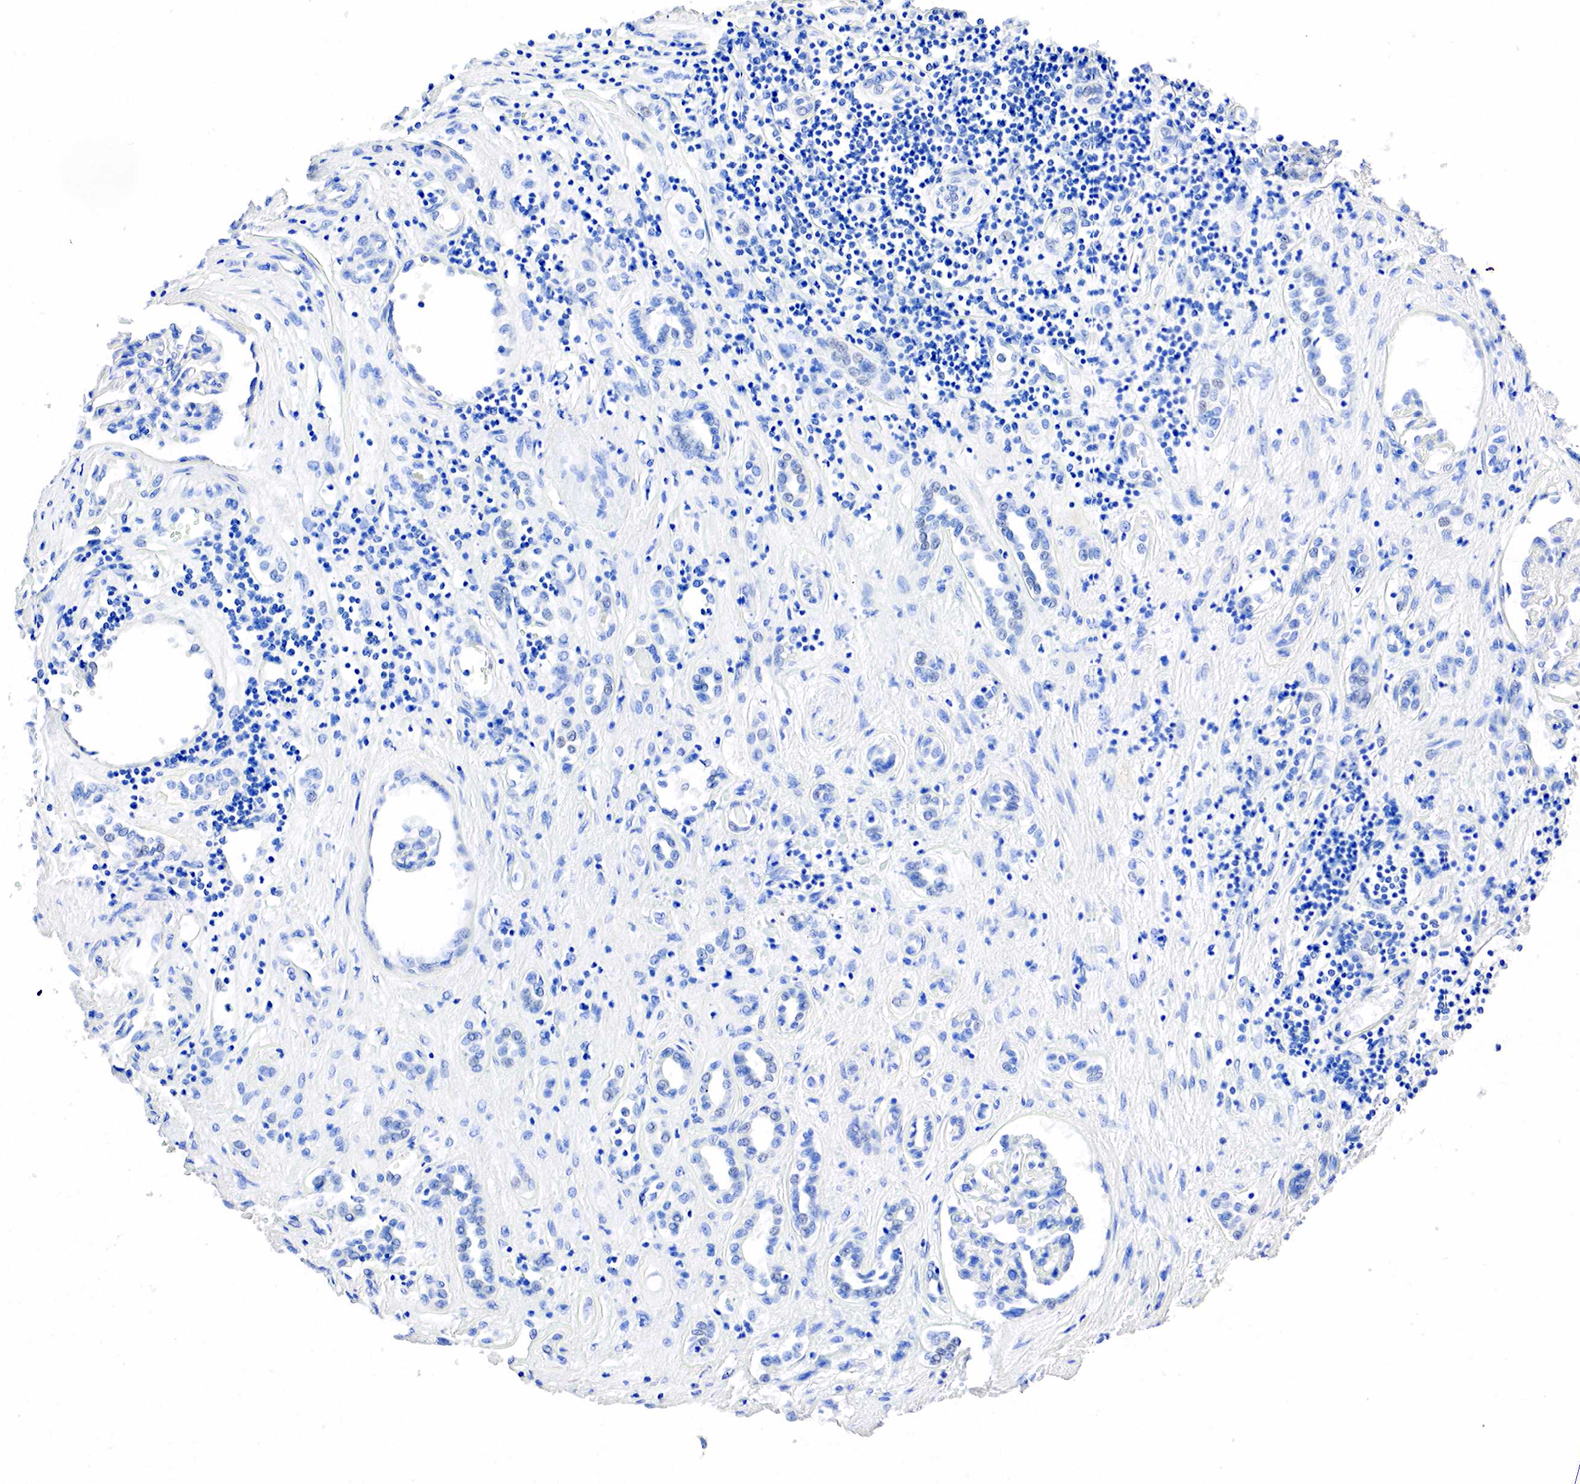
{"staining": {"intensity": "negative", "quantity": "none", "location": "none"}, "tissue": "renal cancer", "cell_type": "Tumor cells", "image_type": "cancer", "snomed": [{"axis": "morphology", "description": "Adenocarcinoma, NOS"}, {"axis": "topography", "description": "Kidney"}], "caption": "IHC of renal cancer (adenocarcinoma) reveals no positivity in tumor cells.", "gene": "SST", "patient": {"sex": "male", "age": 57}}